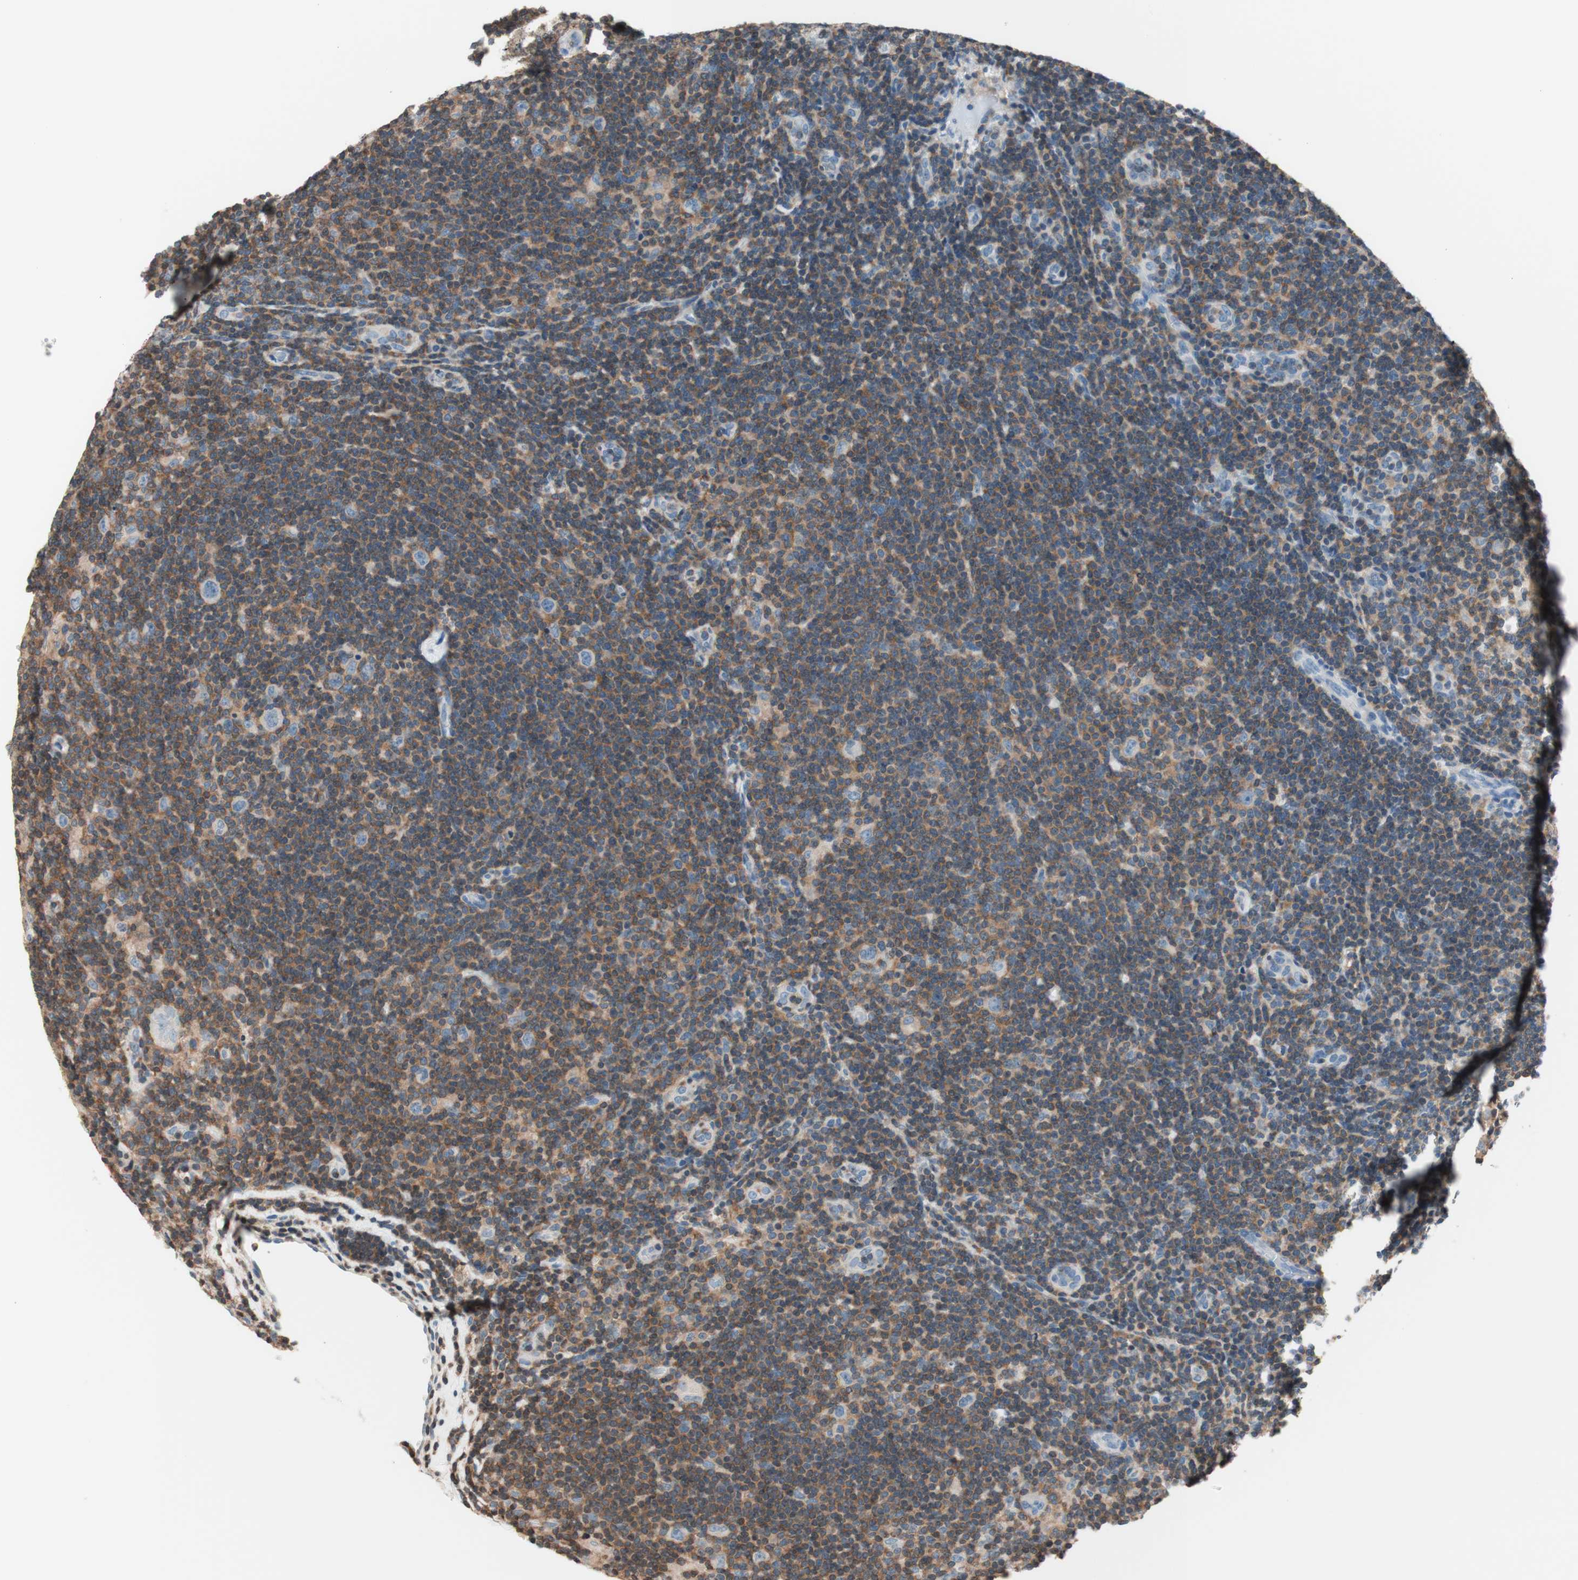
{"staining": {"intensity": "negative", "quantity": "none", "location": "none"}, "tissue": "lymphoma", "cell_type": "Tumor cells", "image_type": "cancer", "snomed": [{"axis": "morphology", "description": "Hodgkin's disease, NOS"}, {"axis": "topography", "description": "Lymph node"}], "caption": "DAB (3,3'-diaminobenzidine) immunohistochemical staining of Hodgkin's disease displays no significant positivity in tumor cells.", "gene": "WIPF1", "patient": {"sex": "female", "age": 57}}